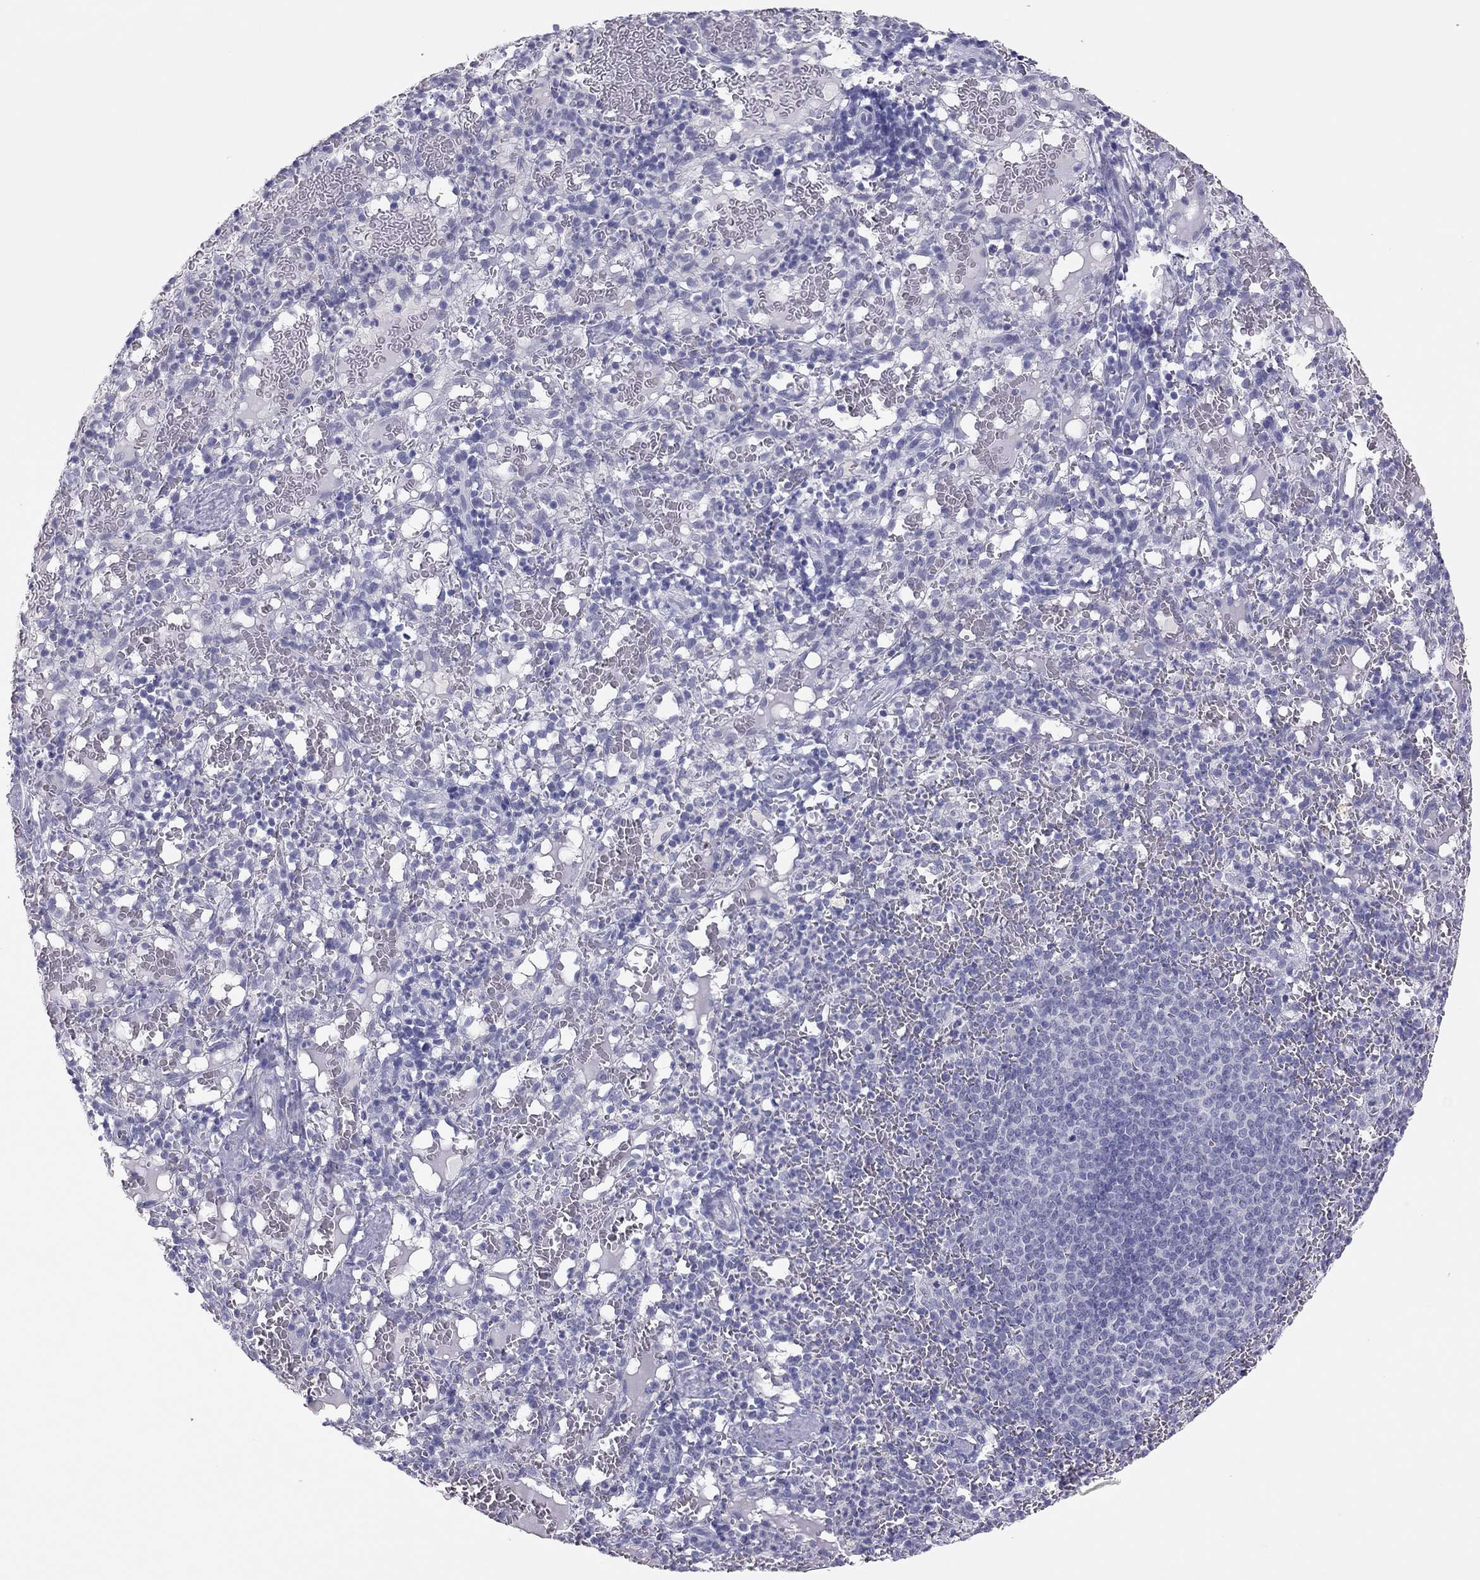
{"staining": {"intensity": "negative", "quantity": "none", "location": "none"}, "tissue": "spleen", "cell_type": "Cells in red pulp", "image_type": "normal", "snomed": [{"axis": "morphology", "description": "Normal tissue, NOS"}, {"axis": "topography", "description": "Spleen"}], "caption": "An image of spleen stained for a protein demonstrates no brown staining in cells in red pulp. Brightfield microscopy of IHC stained with DAB (3,3'-diaminobenzidine) (brown) and hematoxylin (blue), captured at high magnification.", "gene": "PHOX2A", "patient": {"sex": "male", "age": 11}}